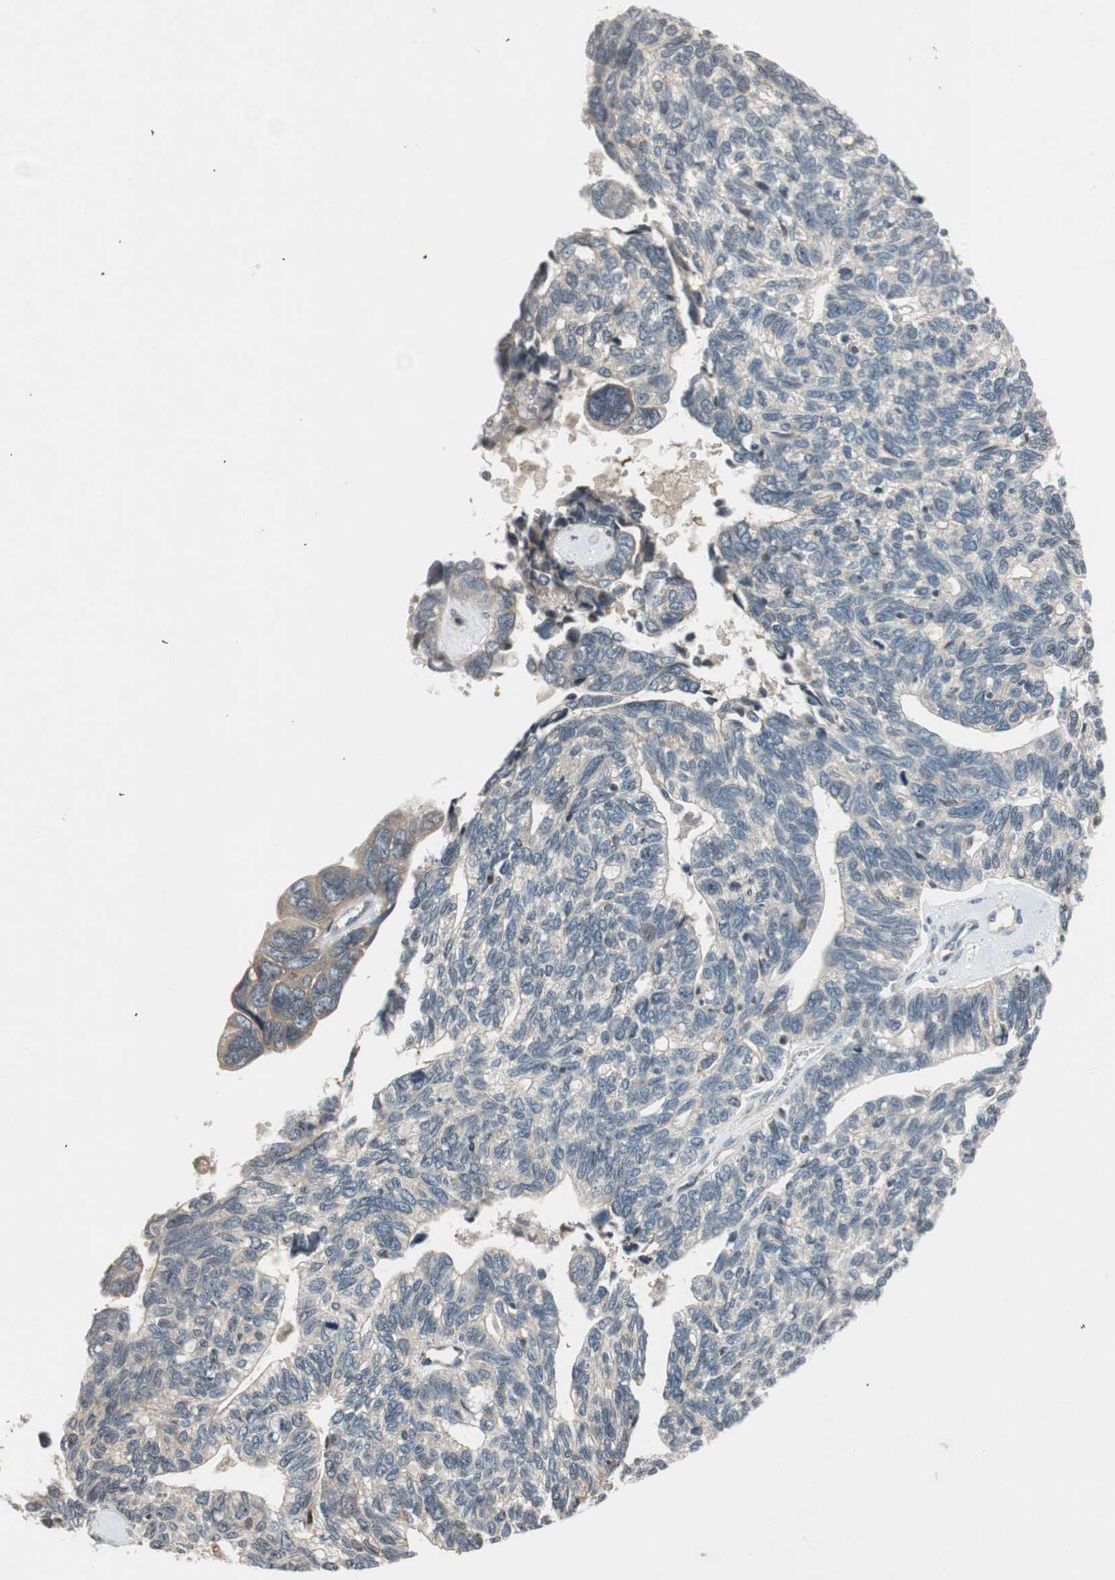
{"staining": {"intensity": "weak", "quantity": "<25%", "location": "cytoplasmic/membranous"}, "tissue": "ovarian cancer", "cell_type": "Tumor cells", "image_type": "cancer", "snomed": [{"axis": "morphology", "description": "Cystadenocarcinoma, serous, NOS"}, {"axis": "topography", "description": "Ovary"}], "caption": "This is an immunohistochemistry (IHC) micrograph of human ovarian serous cystadenocarcinoma. There is no positivity in tumor cells.", "gene": "GCLM", "patient": {"sex": "female", "age": 79}}